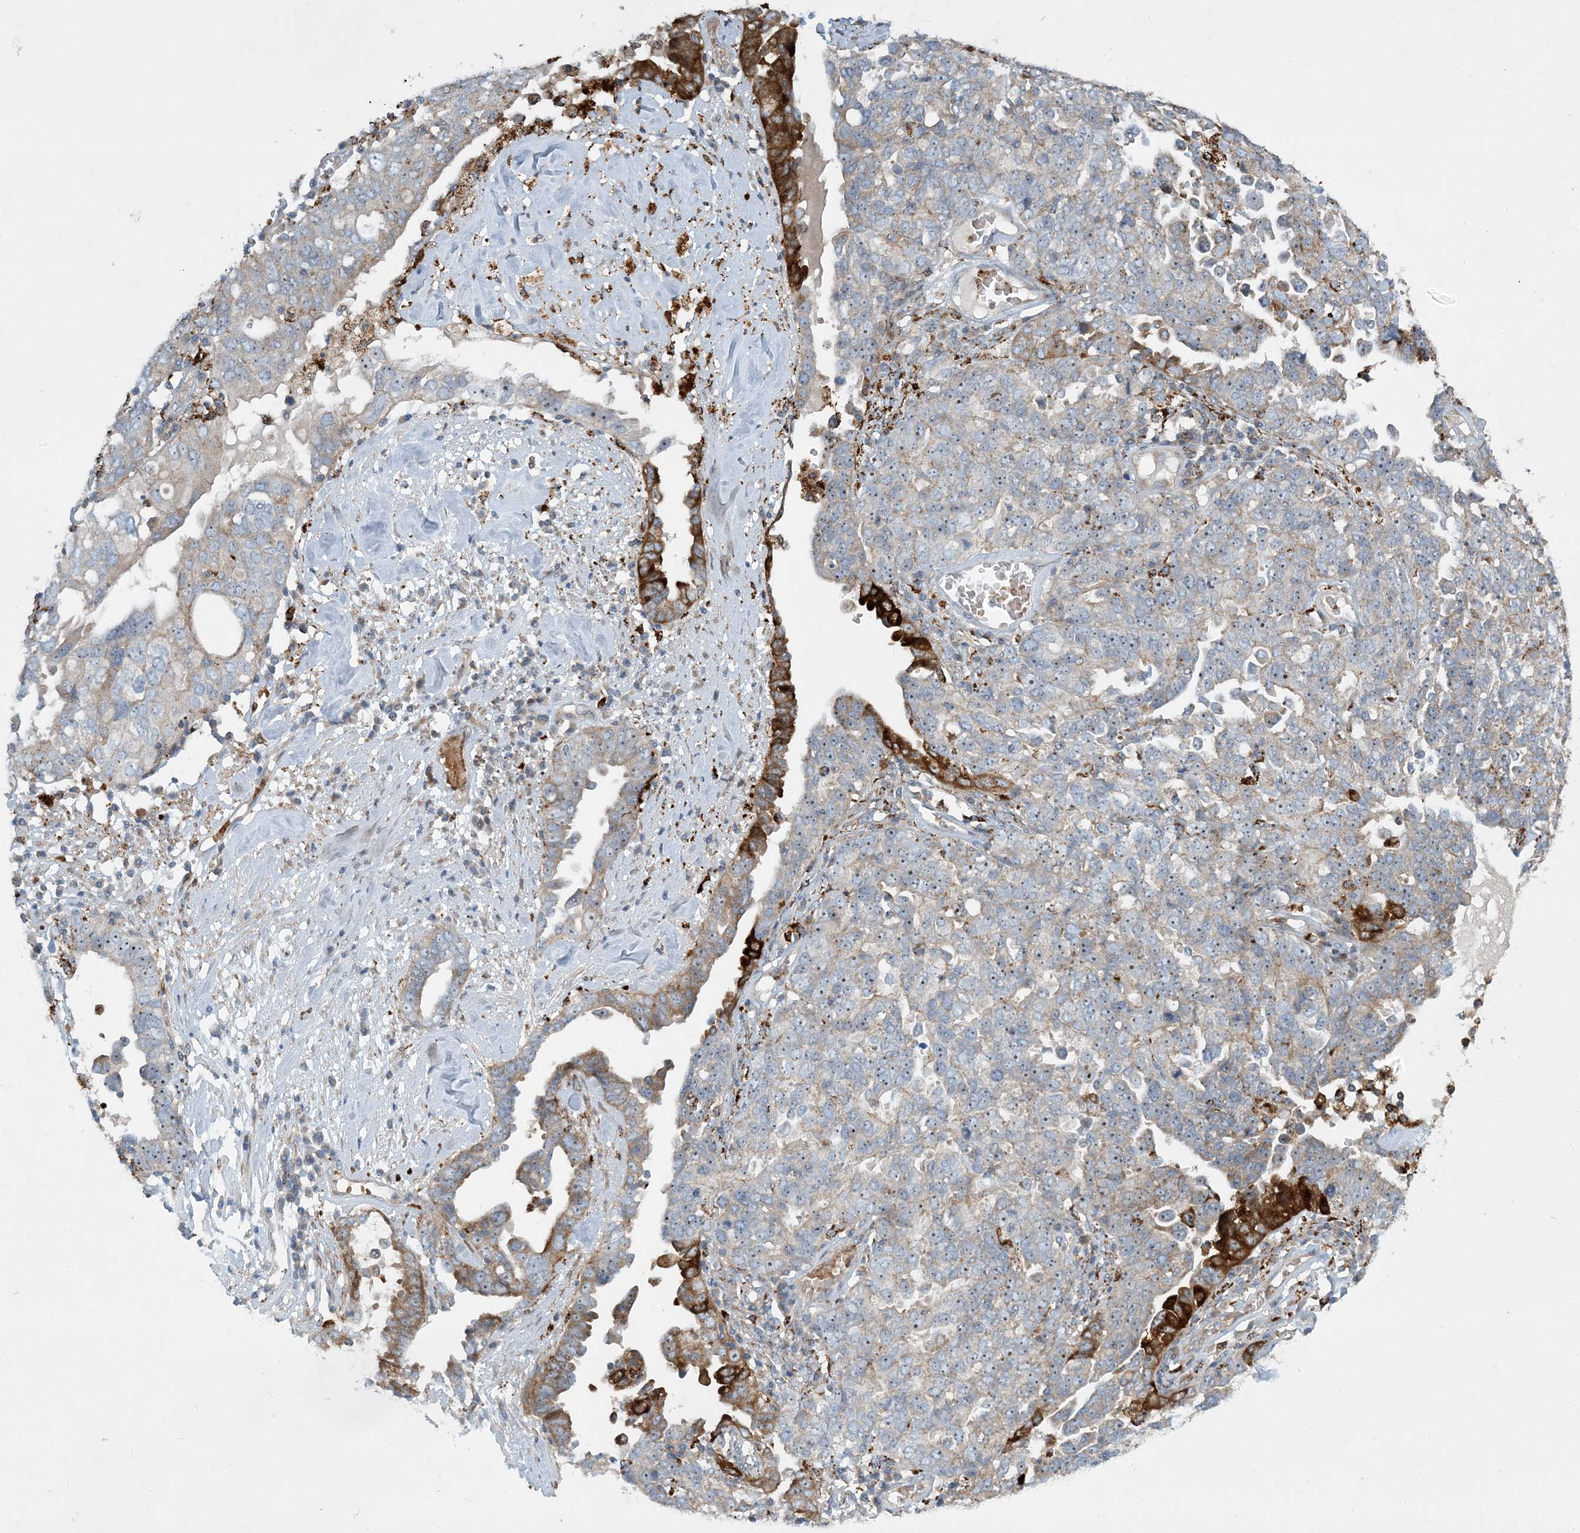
{"staining": {"intensity": "strong", "quantity": "<25%", "location": "cytoplasmic/membranous"}, "tissue": "ovarian cancer", "cell_type": "Tumor cells", "image_type": "cancer", "snomed": [{"axis": "morphology", "description": "Carcinoma, endometroid"}, {"axis": "topography", "description": "Ovary"}], "caption": "This image reveals IHC staining of human ovarian endometroid carcinoma, with medium strong cytoplasmic/membranous expression in approximately <25% of tumor cells.", "gene": "LTN1", "patient": {"sex": "female", "age": 62}}